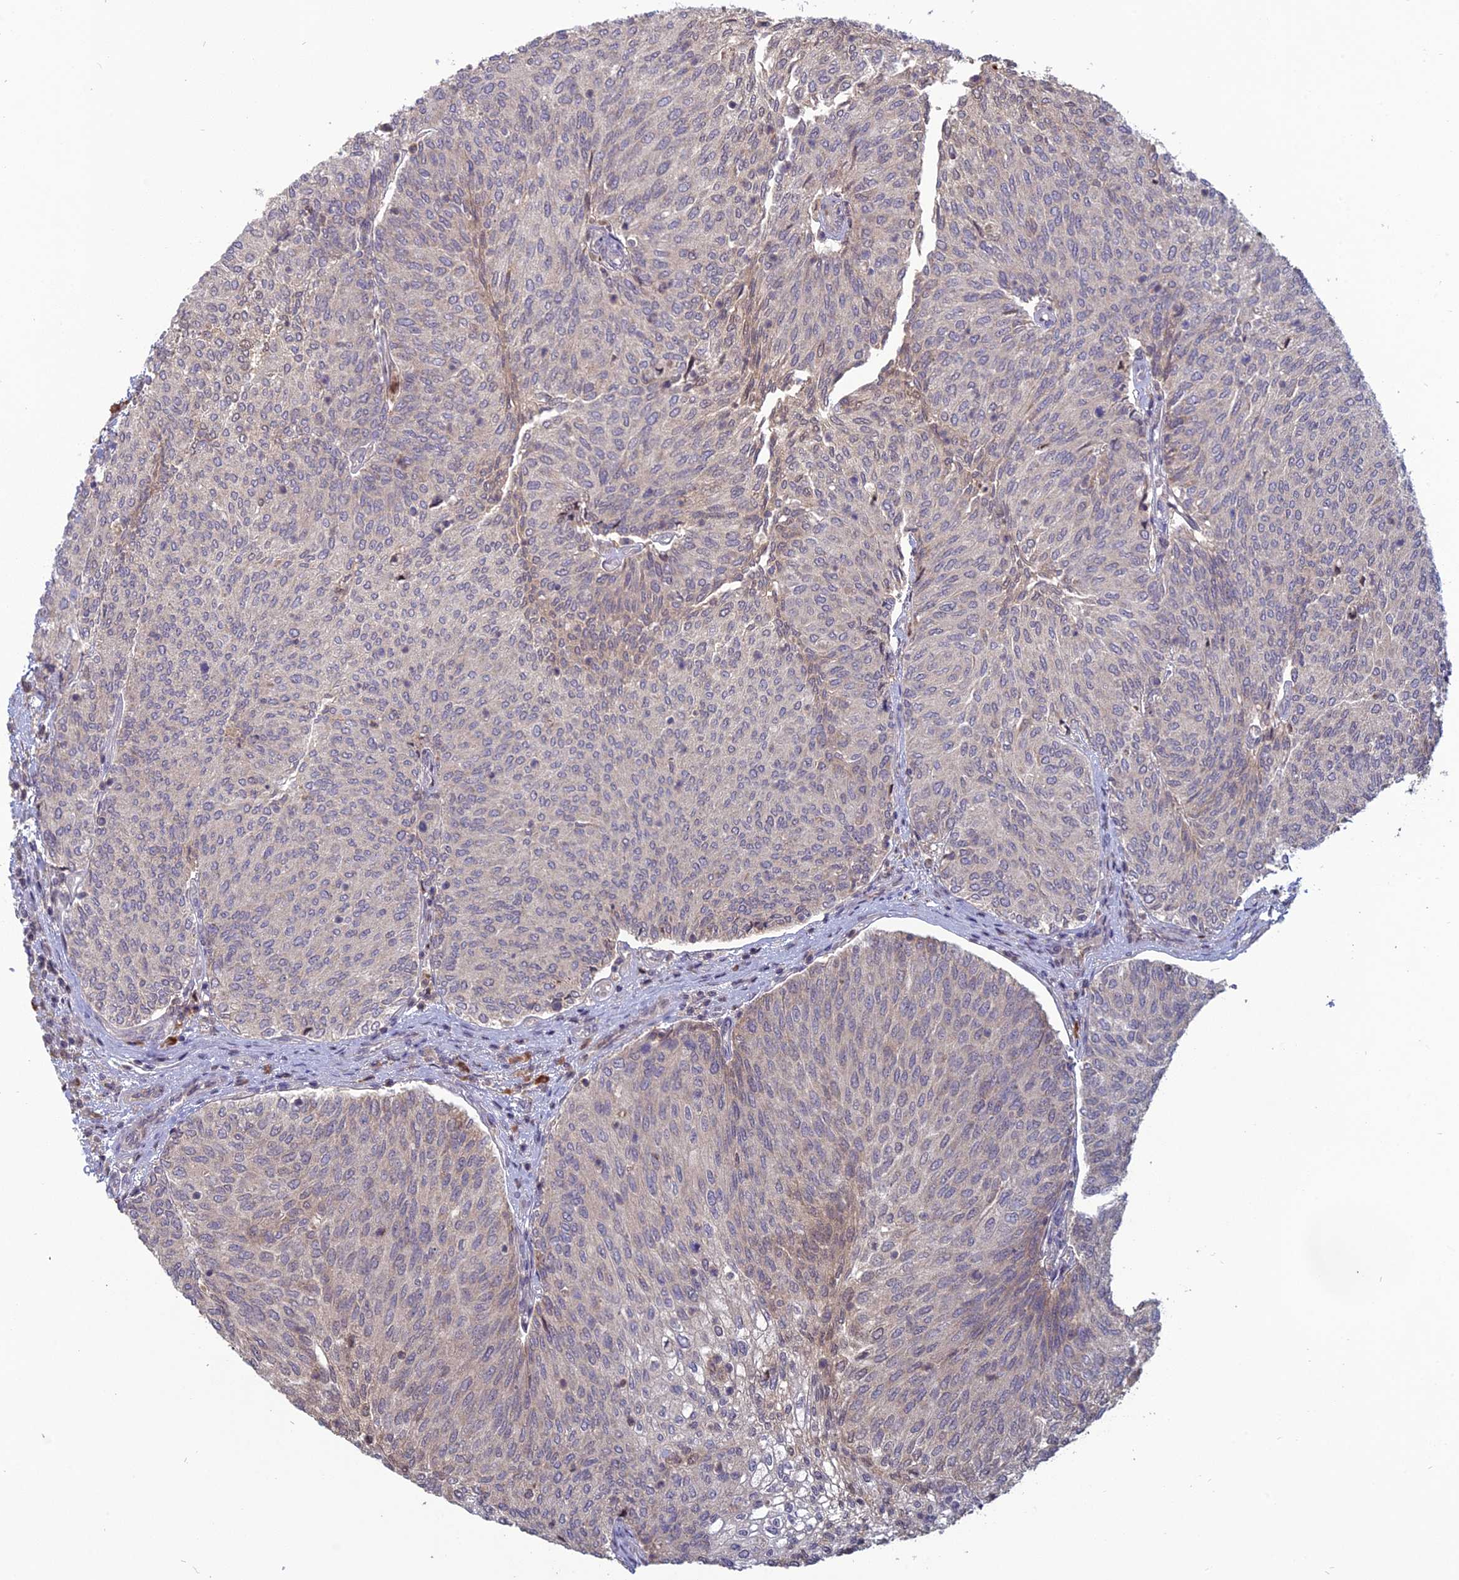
{"staining": {"intensity": "weak", "quantity": "25%-75%", "location": "cytoplasmic/membranous"}, "tissue": "urothelial cancer", "cell_type": "Tumor cells", "image_type": "cancer", "snomed": [{"axis": "morphology", "description": "Urothelial carcinoma, High grade"}, {"axis": "topography", "description": "Urinary bladder"}], "caption": "A micrograph of urothelial cancer stained for a protein displays weak cytoplasmic/membranous brown staining in tumor cells.", "gene": "TMEM208", "patient": {"sex": "female", "age": 79}}